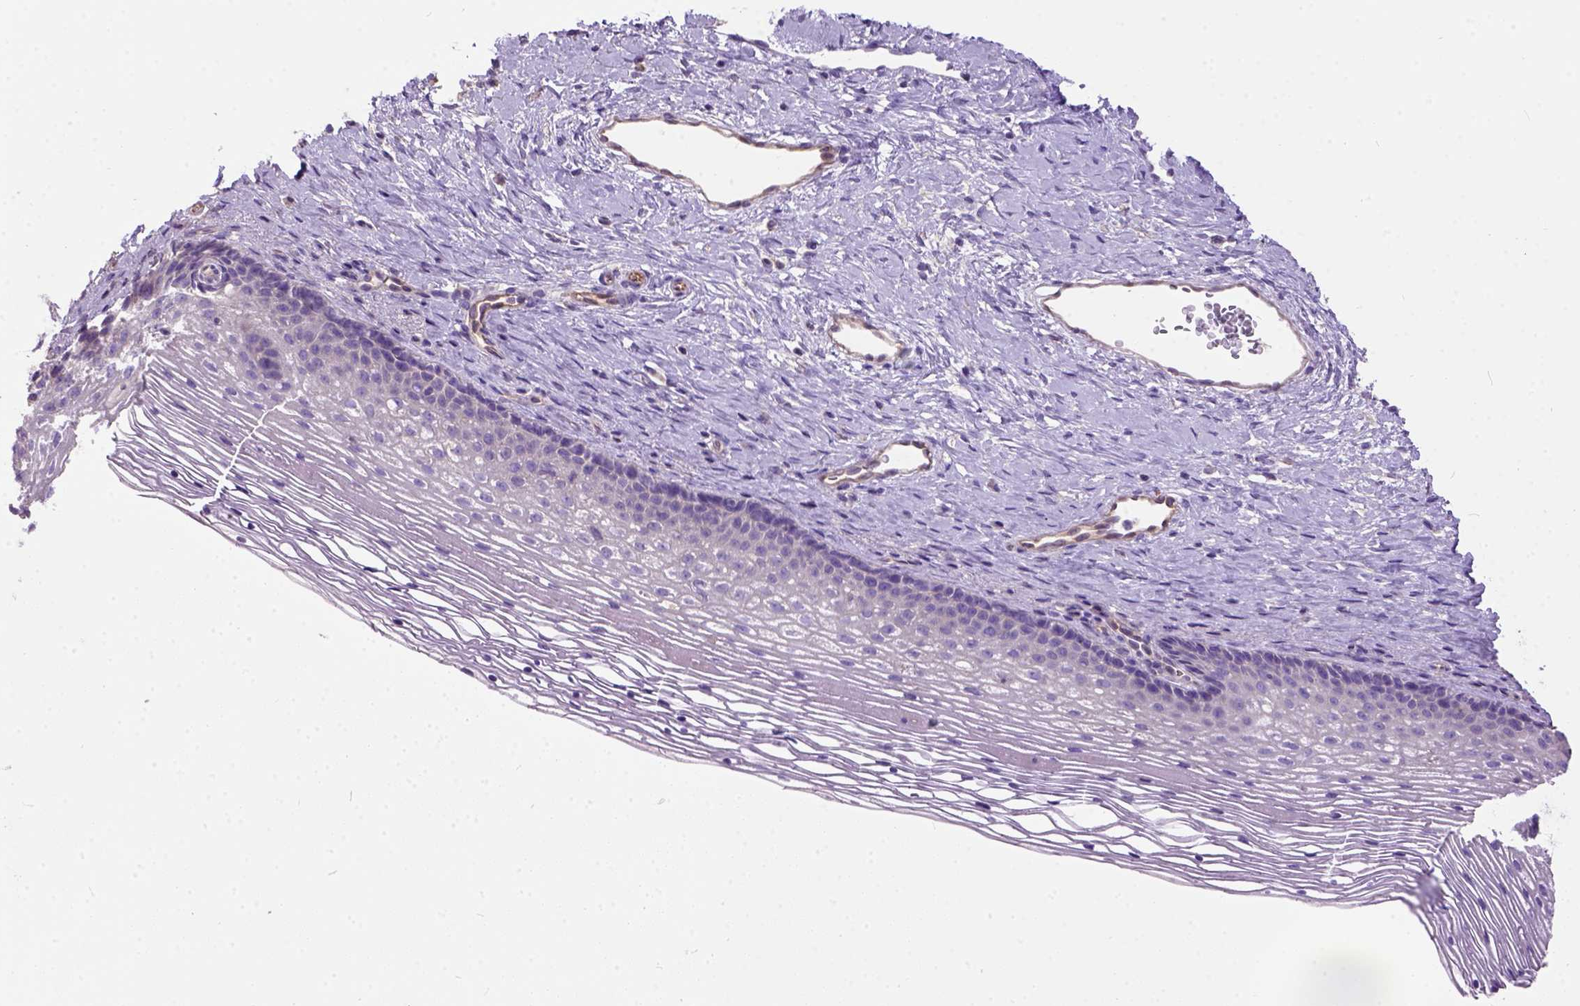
{"staining": {"intensity": "negative", "quantity": "none", "location": "none"}, "tissue": "cervix", "cell_type": "Glandular cells", "image_type": "normal", "snomed": [{"axis": "morphology", "description": "Normal tissue, NOS"}, {"axis": "topography", "description": "Cervix"}], "caption": "An immunohistochemistry (IHC) photomicrograph of benign cervix is shown. There is no staining in glandular cells of cervix. (DAB (3,3'-diaminobenzidine) IHC, high magnification).", "gene": "SEMA4F", "patient": {"sex": "female", "age": 34}}